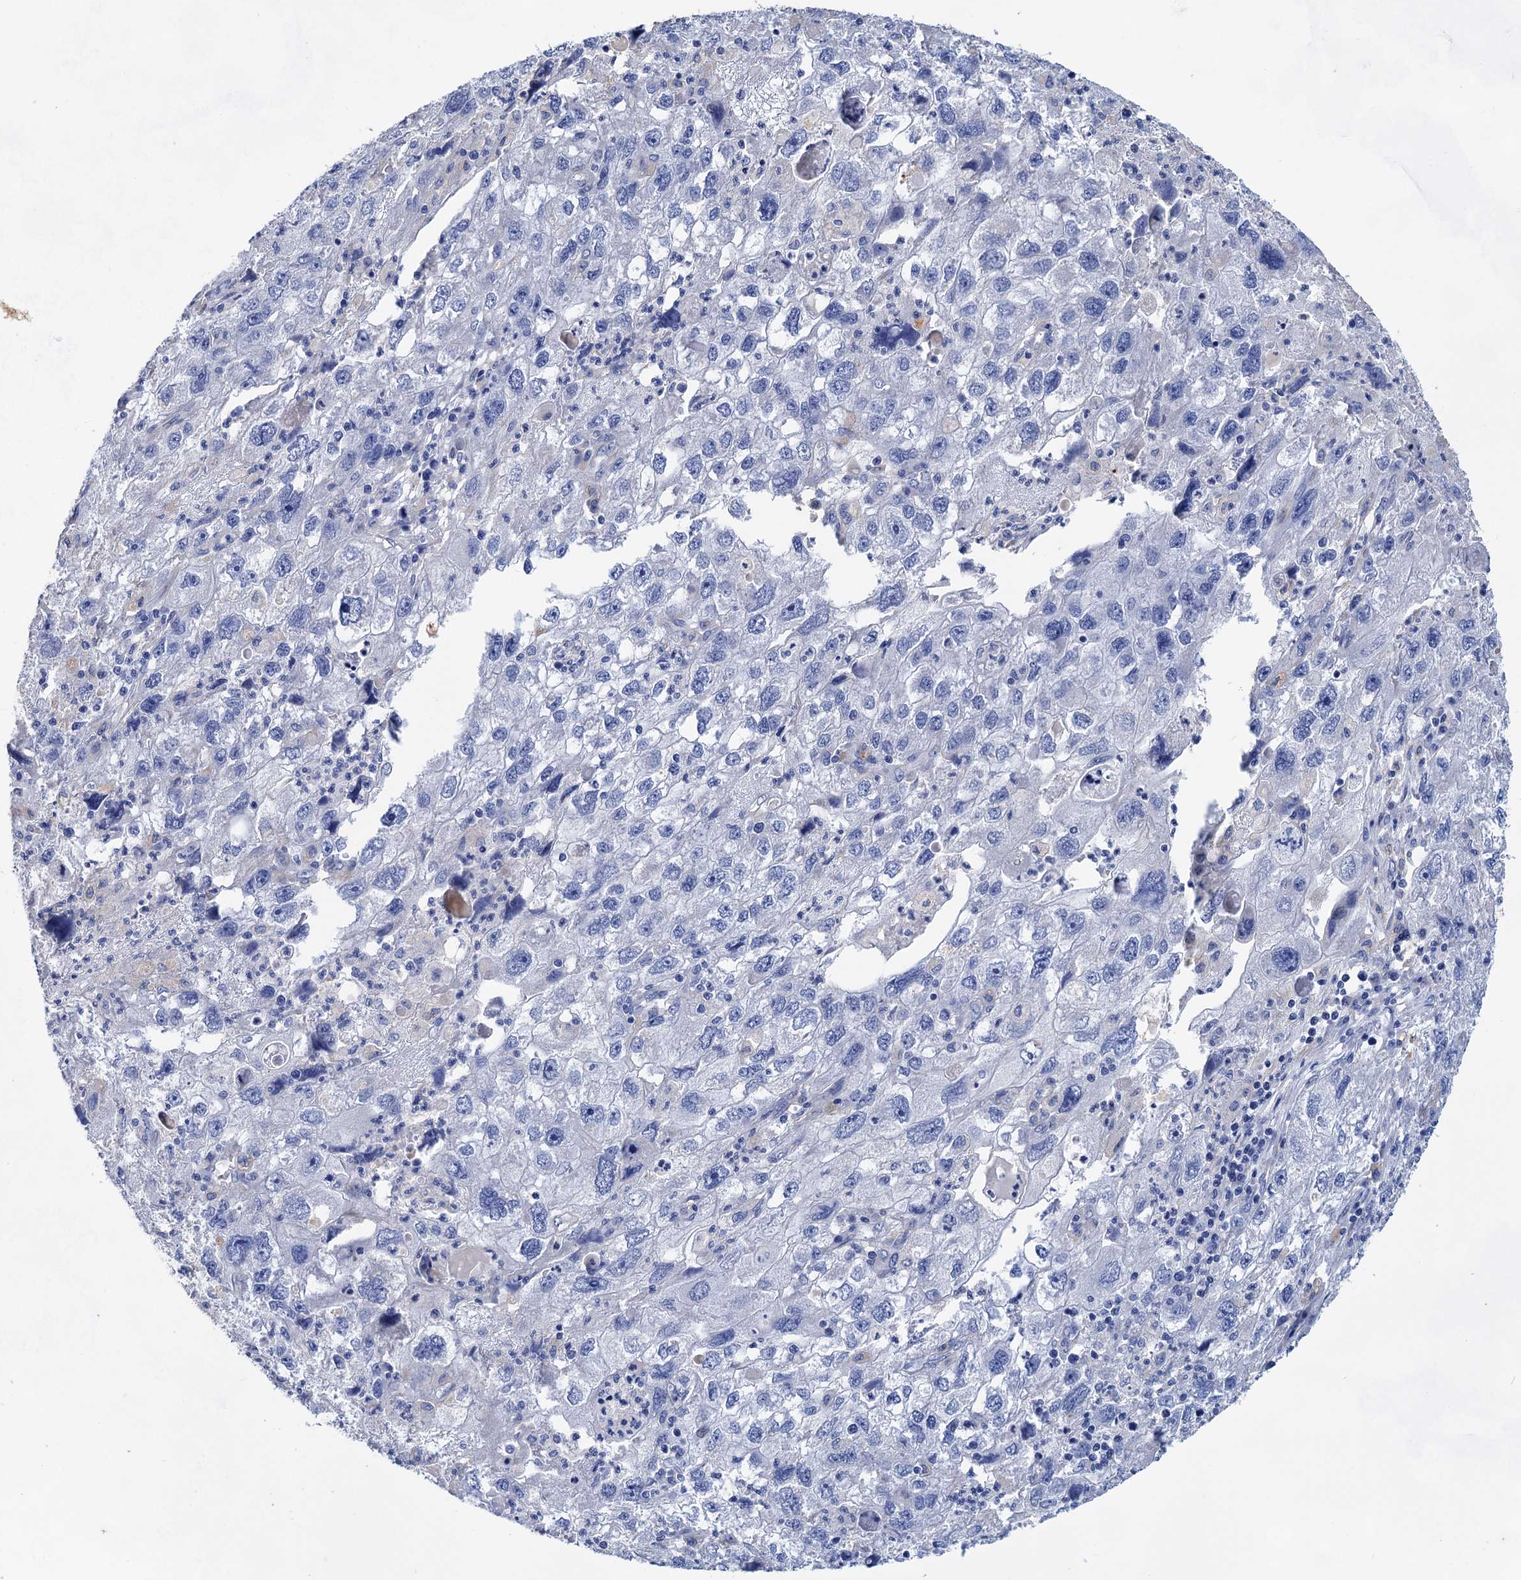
{"staining": {"intensity": "negative", "quantity": "none", "location": "none"}, "tissue": "endometrial cancer", "cell_type": "Tumor cells", "image_type": "cancer", "snomed": [{"axis": "morphology", "description": "Adenocarcinoma, NOS"}, {"axis": "topography", "description": "Endometrium"}], "caption": "An immunohistochemistry (IHC) image of endometrial adenocarcinoma is shown. There is no staining in tumor cells of endometrial adenocarcinoma.", "gene": "GPR155", "patient": {"sex": "female", "age": 49}}